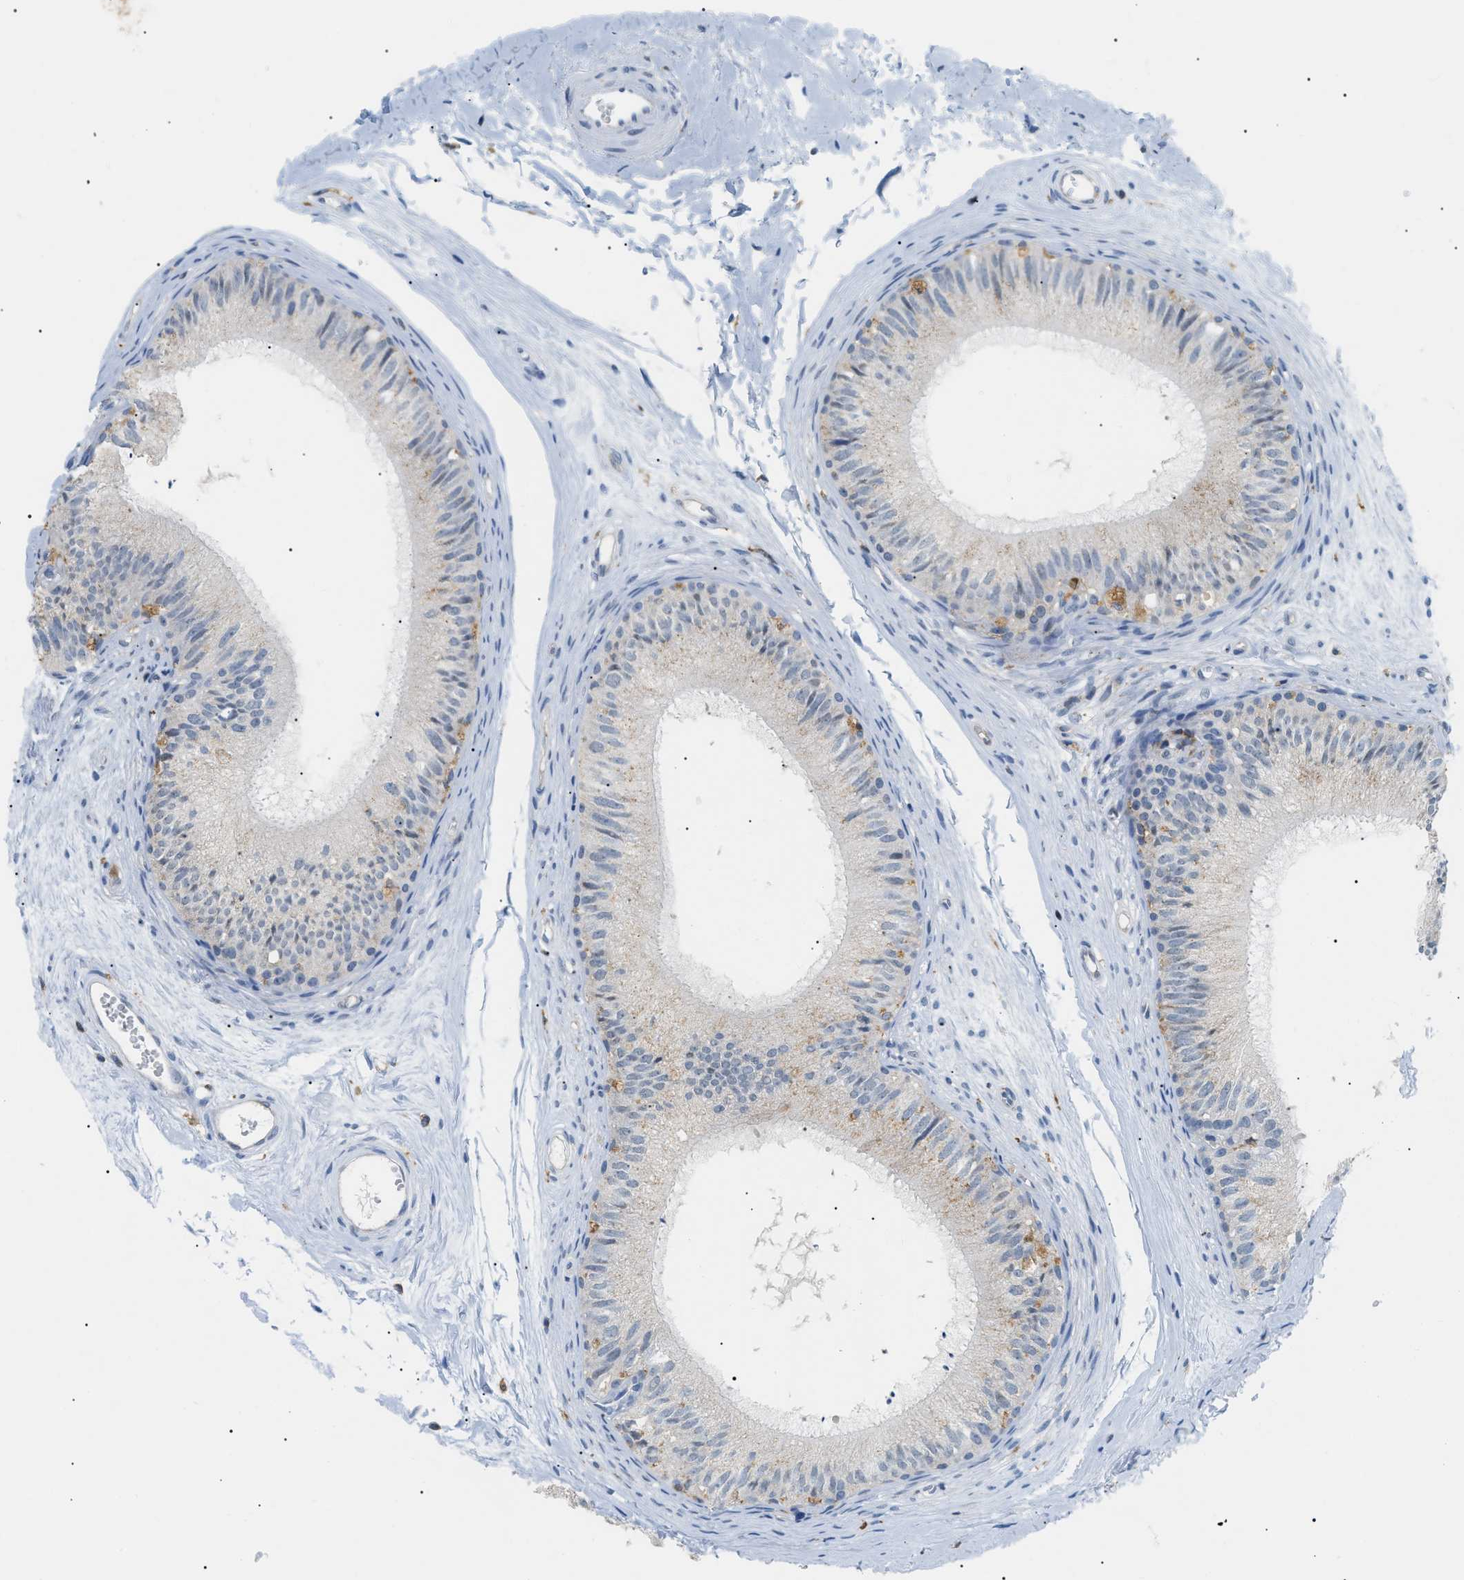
{"staining": {"intensity": "weak", "quantity": "<25%", "location": "cytoplasmic/membranous"}, "tissue": "epididymis", "cell_type": "Glandular cells", "image_type": "normal", "snomed": [{"axis": "morphology", "description": "Normal tissue, NOS"}, {"axis": "topography", "description": "Epididymis"}], "caption": "This is a micrograph of IHC staining of unremarkable epididymis, which shows no staining in glandular cells.", "gene": "INPP5D", "patient": {"sex": "male", "age": 56}}